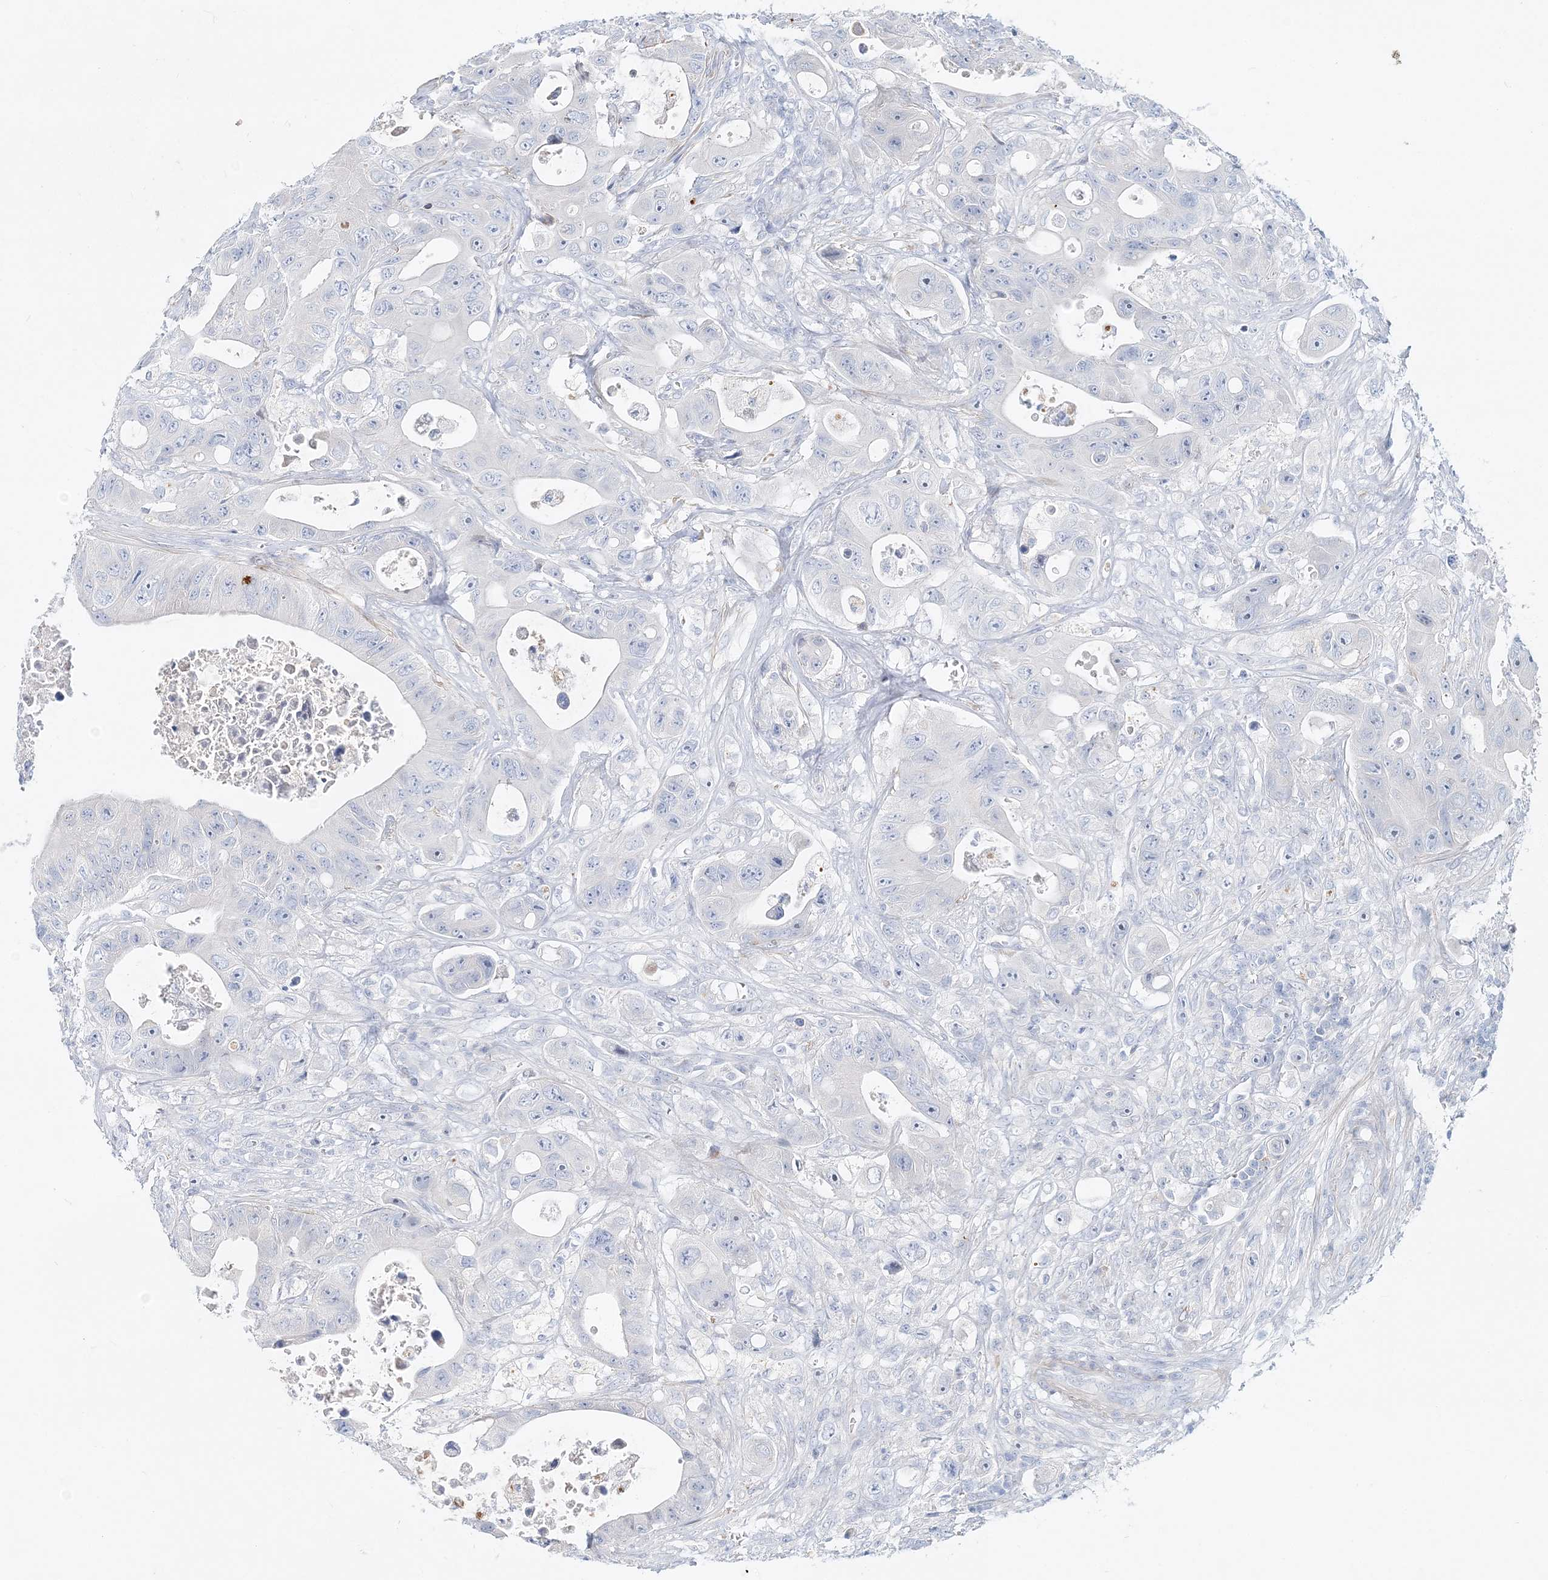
{"staining": {"intensity": "negative", "quantity": "none", "location": "none"}, "tissue": "colorectal cancer", "cell_type": "Tumor cells", "image_type": "cancer", "snomed": [{"axis": "morphology", "description": "Adenocarcinoma, NOS"}, {"axis": "topography", "description": "Colon"}], "caption": "Protein analysis of colorectal cancer exhibits no significant positivity in tumor cells. (DAB immunohistochemistry with hematoxylin counter stain).", "gene": "DNAH5", "patient": {"sex": "female", "age": 46}}